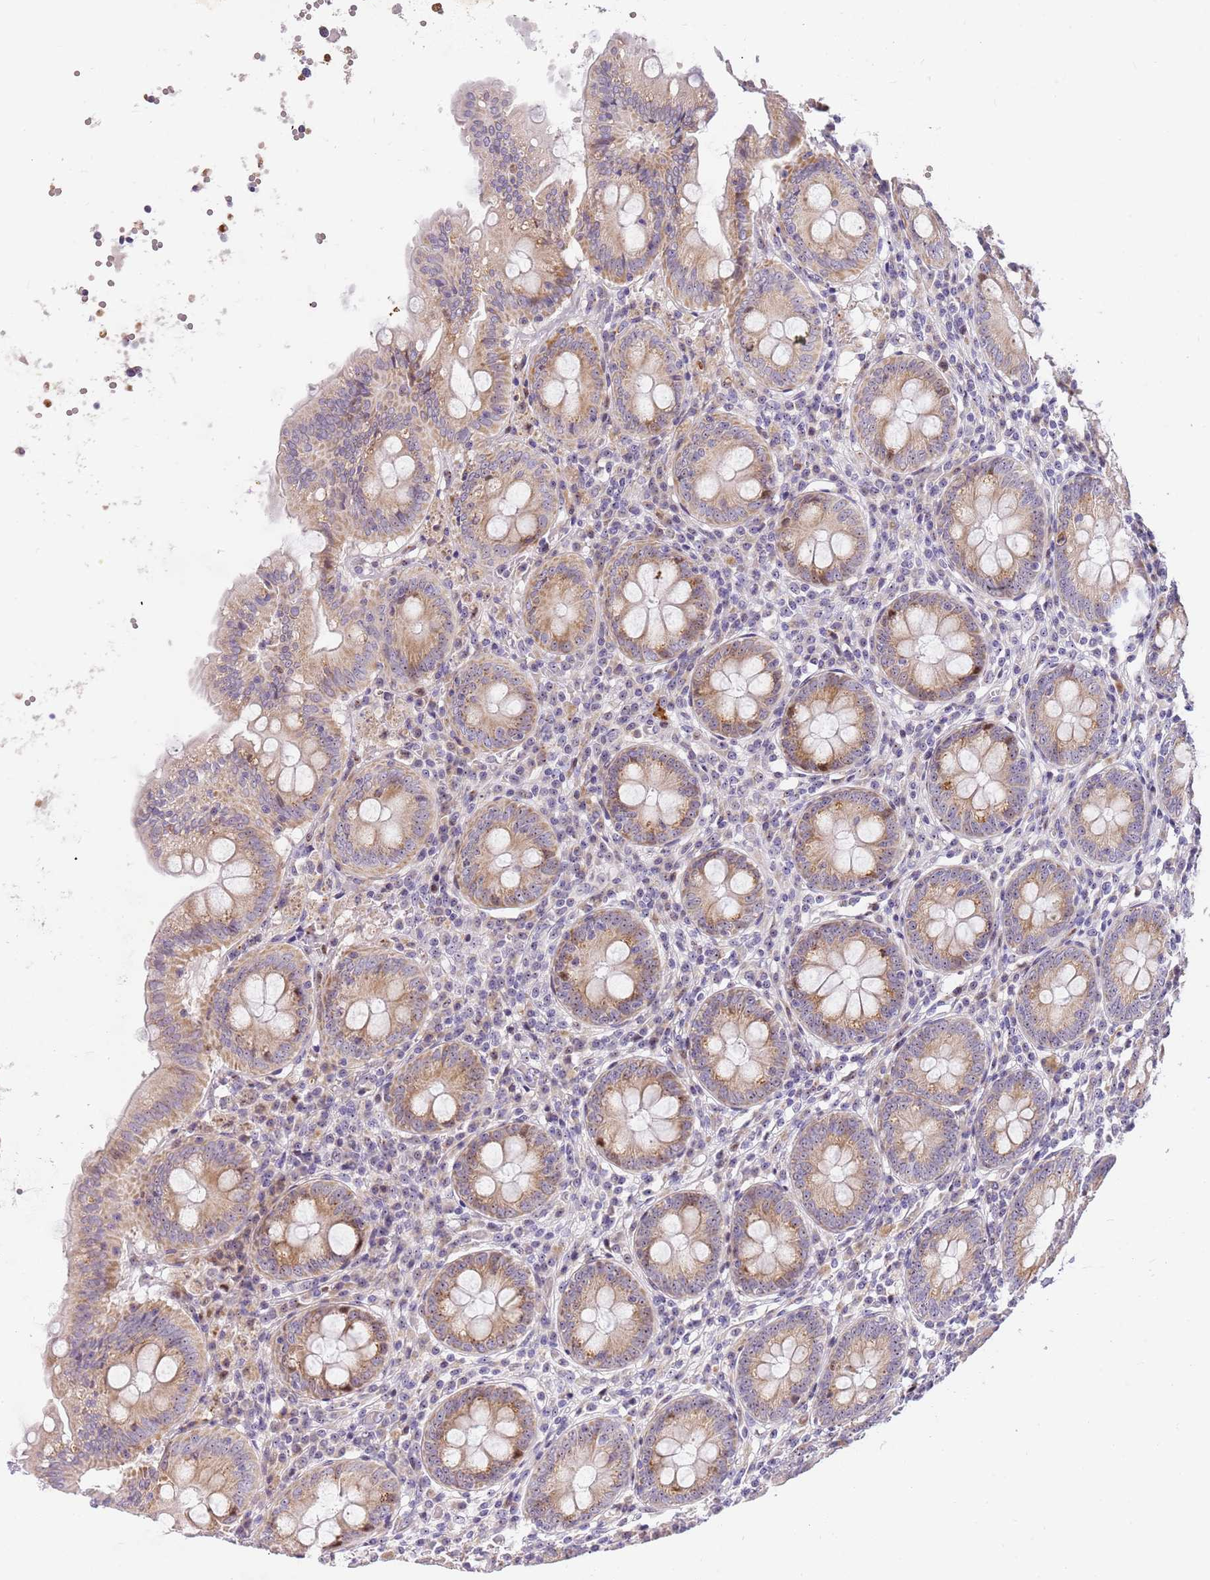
{"staining": {"intensity": "moderate", "quantity": ">75%", "location": "cytoplasmic/membranous,nuclear"}, "tissue": "appendix", "cell_type": "Glandular cells", "image_type": "normal", "snomed": [{"axis": "morphology", "description": "Normal tissue, NOS"}, {"axis": "topography", "description": "Appendix"}], "caption": "A photomicrograph of appendix stained for a protein reveals moderate cytoplasmic/membranous,nuclear brown staining in glandular cells.", "gene": "DNAJA3", "patient": {"sex": "female", "age": 54}}